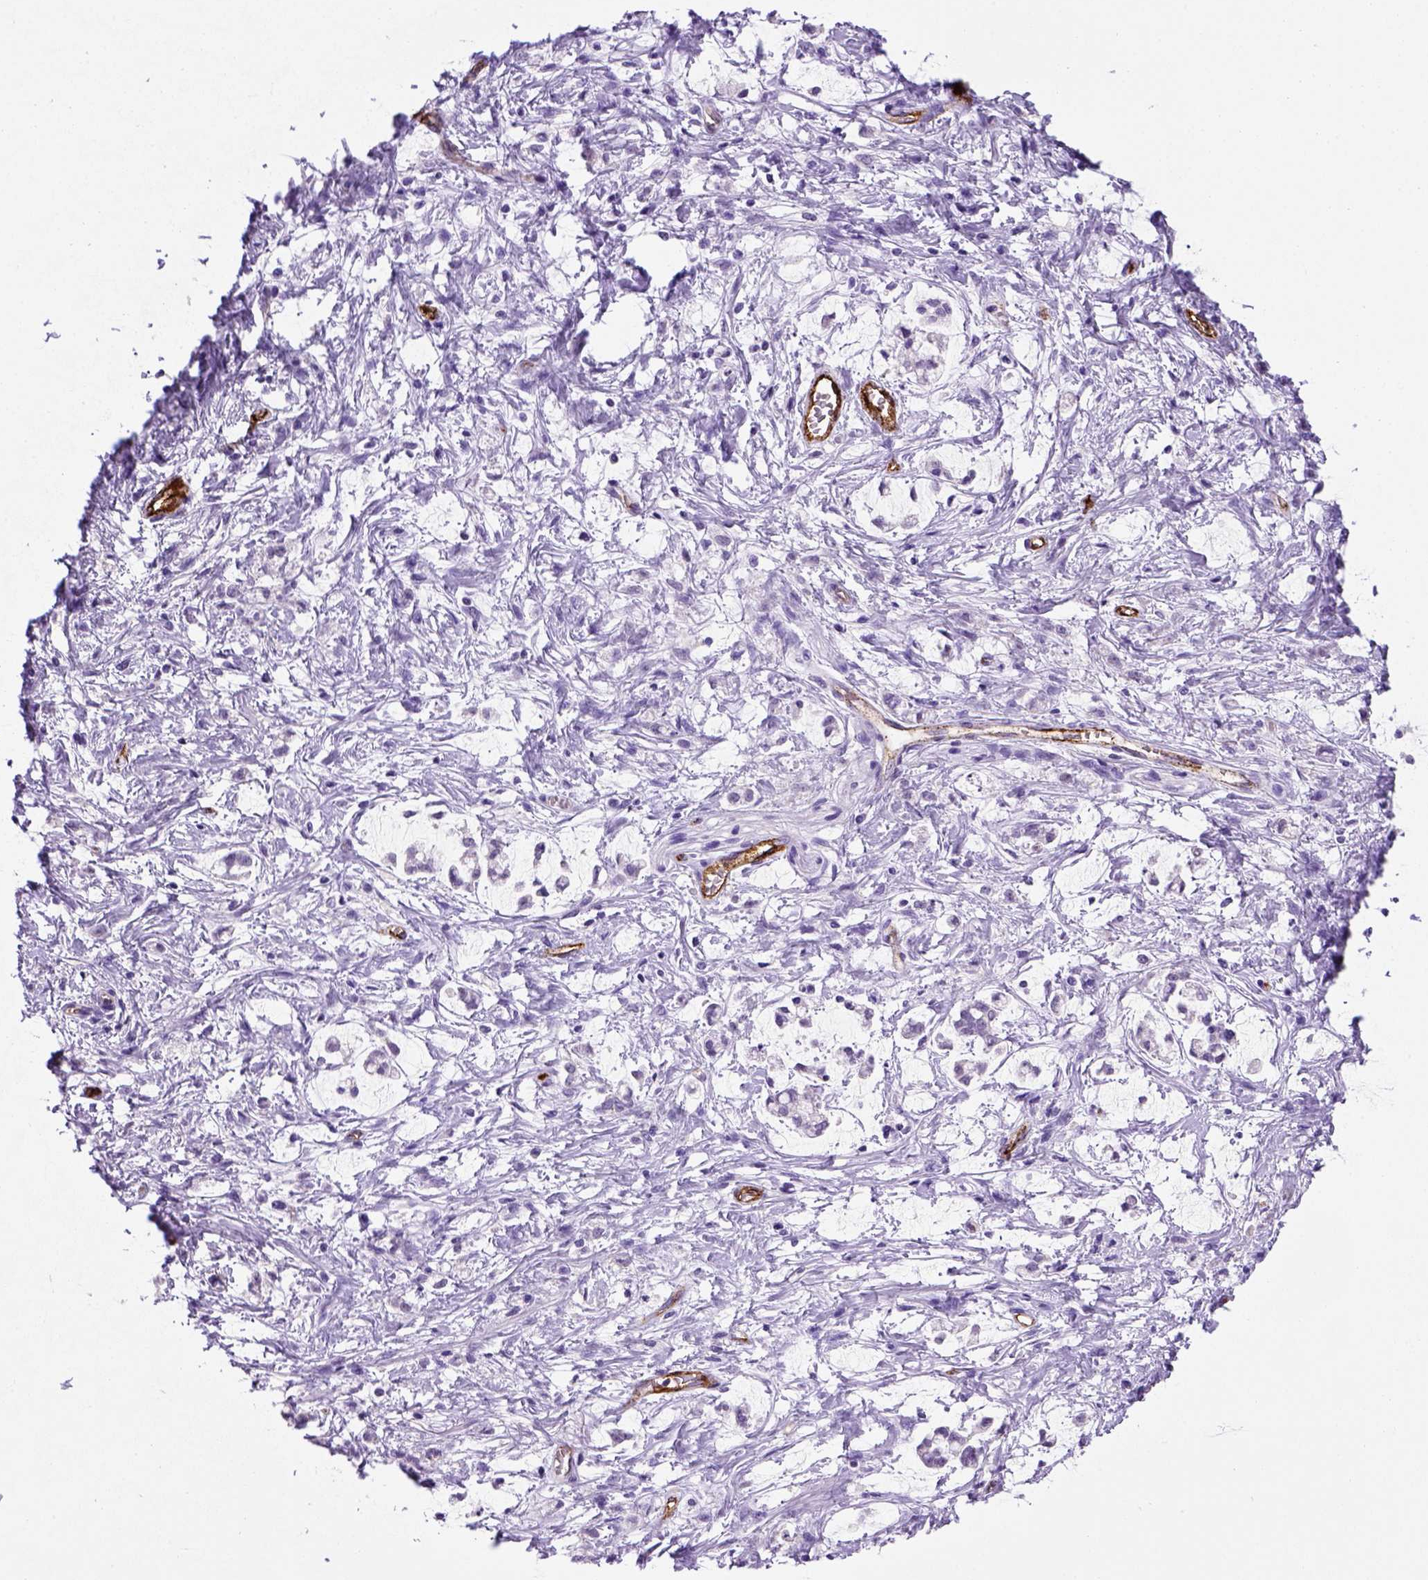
{"staining": {"intensity": "negative", "quantity": "none", "location": "none"}, "tissue": "stomach cancer", "cell_type": "Tumor cells", "image_type": "cancer", "snomed": [{"axis": "morphology", "description": "Adenocarcinoma, NOS"}, {"axis": "topography", "description": "Stomach"}], "caption": "Immunohistochemical staining of human stomach cancer reveals no significant positivity in tumor cells. The staining is performed using DAB brown chromogen with nuclei counter-stained in using hematoxylin.", "gene": "VWF", "patient": {"sex": "female", "age": 60}}